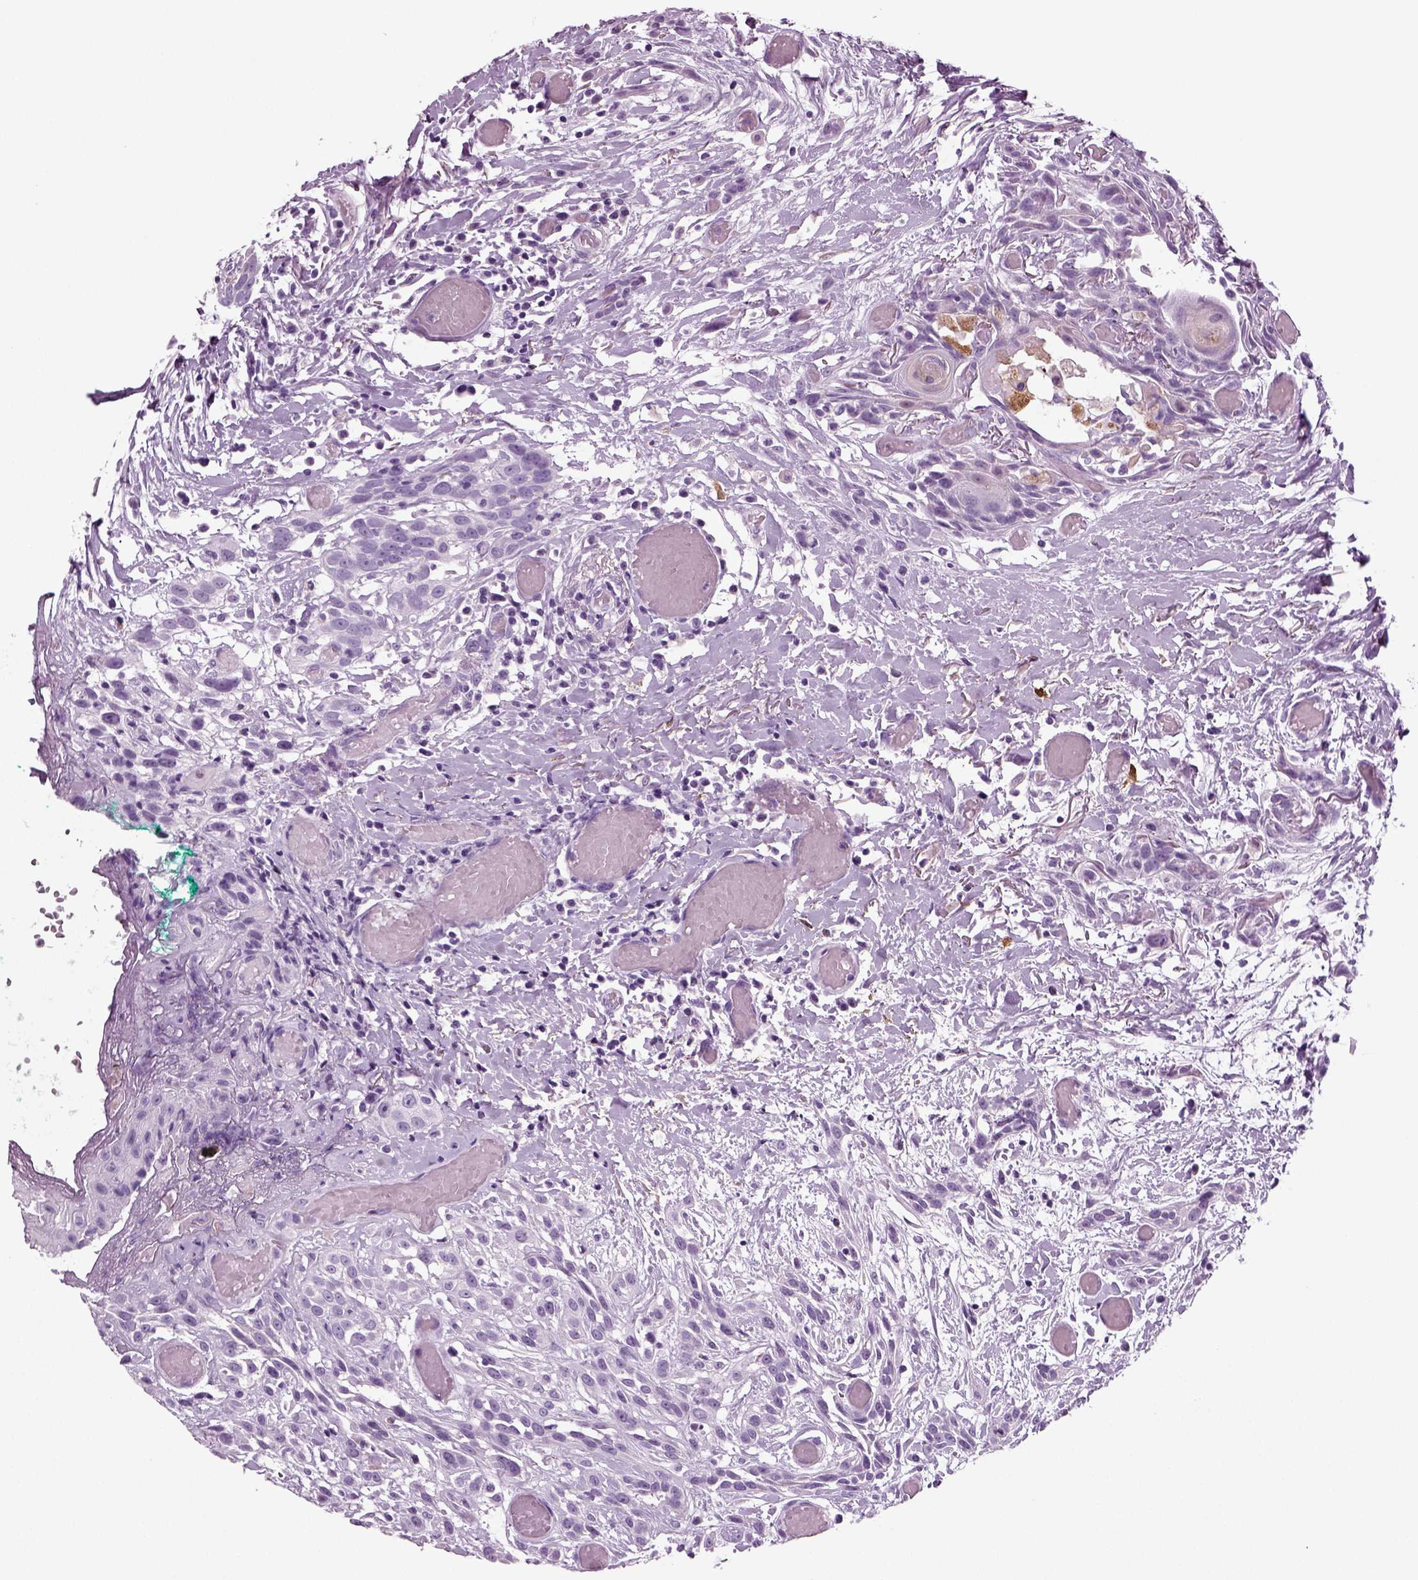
{"staining": {"intensity": "negative", "quantity": "none", "location": "none"}, "tissue": "head and neck cancer", "cell_type": "Tumor cells", "image_type": "cancer", "snomed": [{"axis": "morphology", "description": "Normal tissue, NOS"}, {"axis": "morphology", "description": "Squamous cell carcinoma, NOS"}, {"axis": "topography", "description": "Oral tissue"}, {"axis": "topography", "description": "Salivary gland"}, {"axis": "topography", "description": "Head-Neck"}], "caption": "Histopathology image shows no significant protein expression in tumor cells of head and neck cancer (squamous cell carcinoma). Brightfield microscopy of IHC stained with DAB (3,3'-diaminobenzidine) (brown) and hematoxylin (blue), captured at high magnification.", "gene": "CRABP1", "patient": {"sex": "female", "age": 62}}